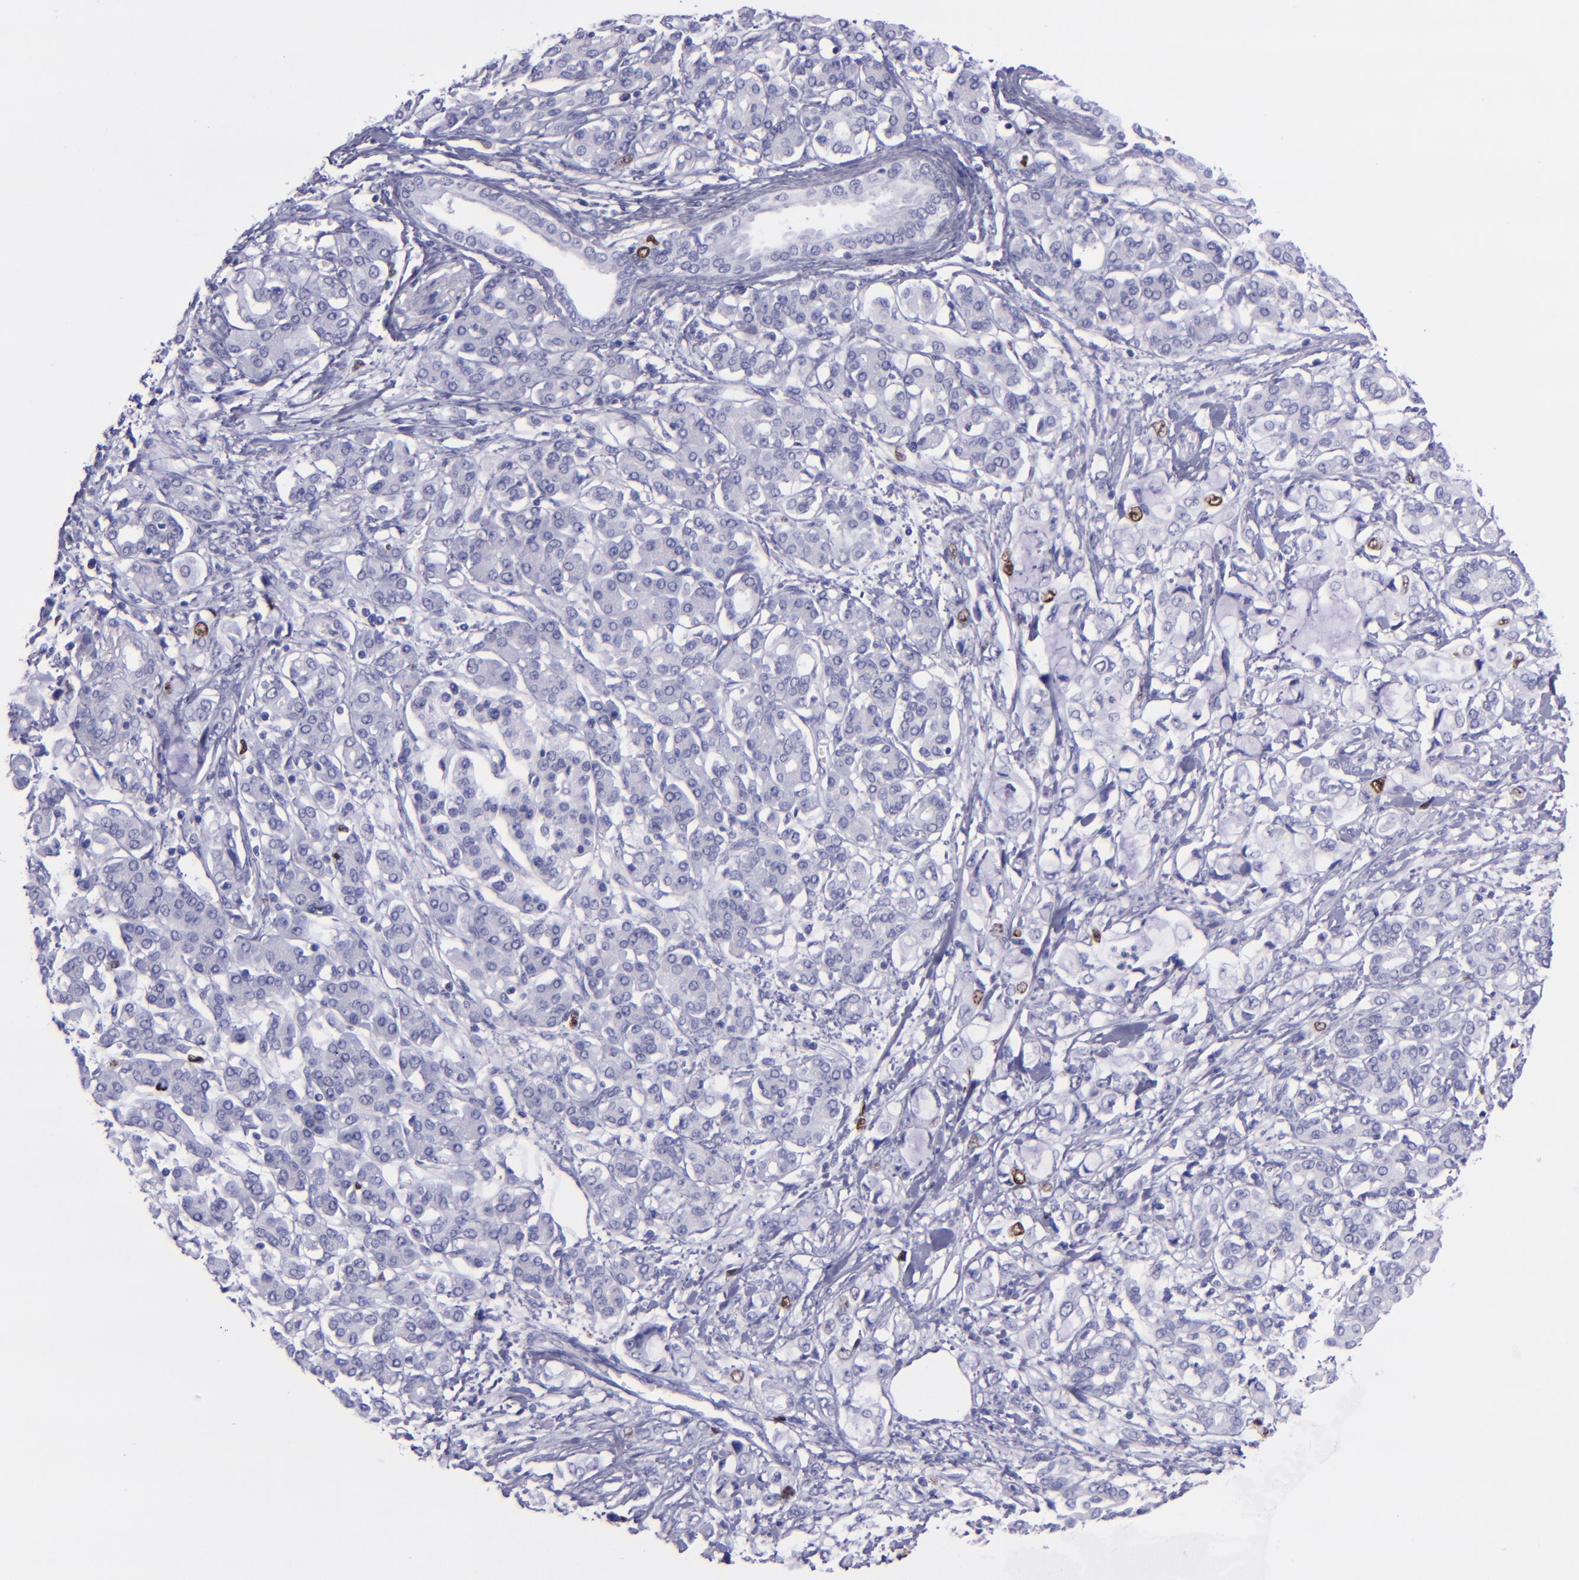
{"staining": {"intensity": "strong", "quantity": "<25%", "location": "nuclear"}, "tissue": "pancreatic cancer", "cell_type": "Tumor cells", "image_type": "cancer", "snomed": [{"axis": "morphology", "description": "Adenocarcinoma, NOS"}, {"axis": "topography", "description": "Pancreas"}], "caption": "Immunohistochemical staining of human pancreatic cancer (adenocarcinoma) shows strong nuclear protein positivity in about <25% of tumor cells.", "gene": "TOP2A", "patient": {"sex": "female", "age": 70}}